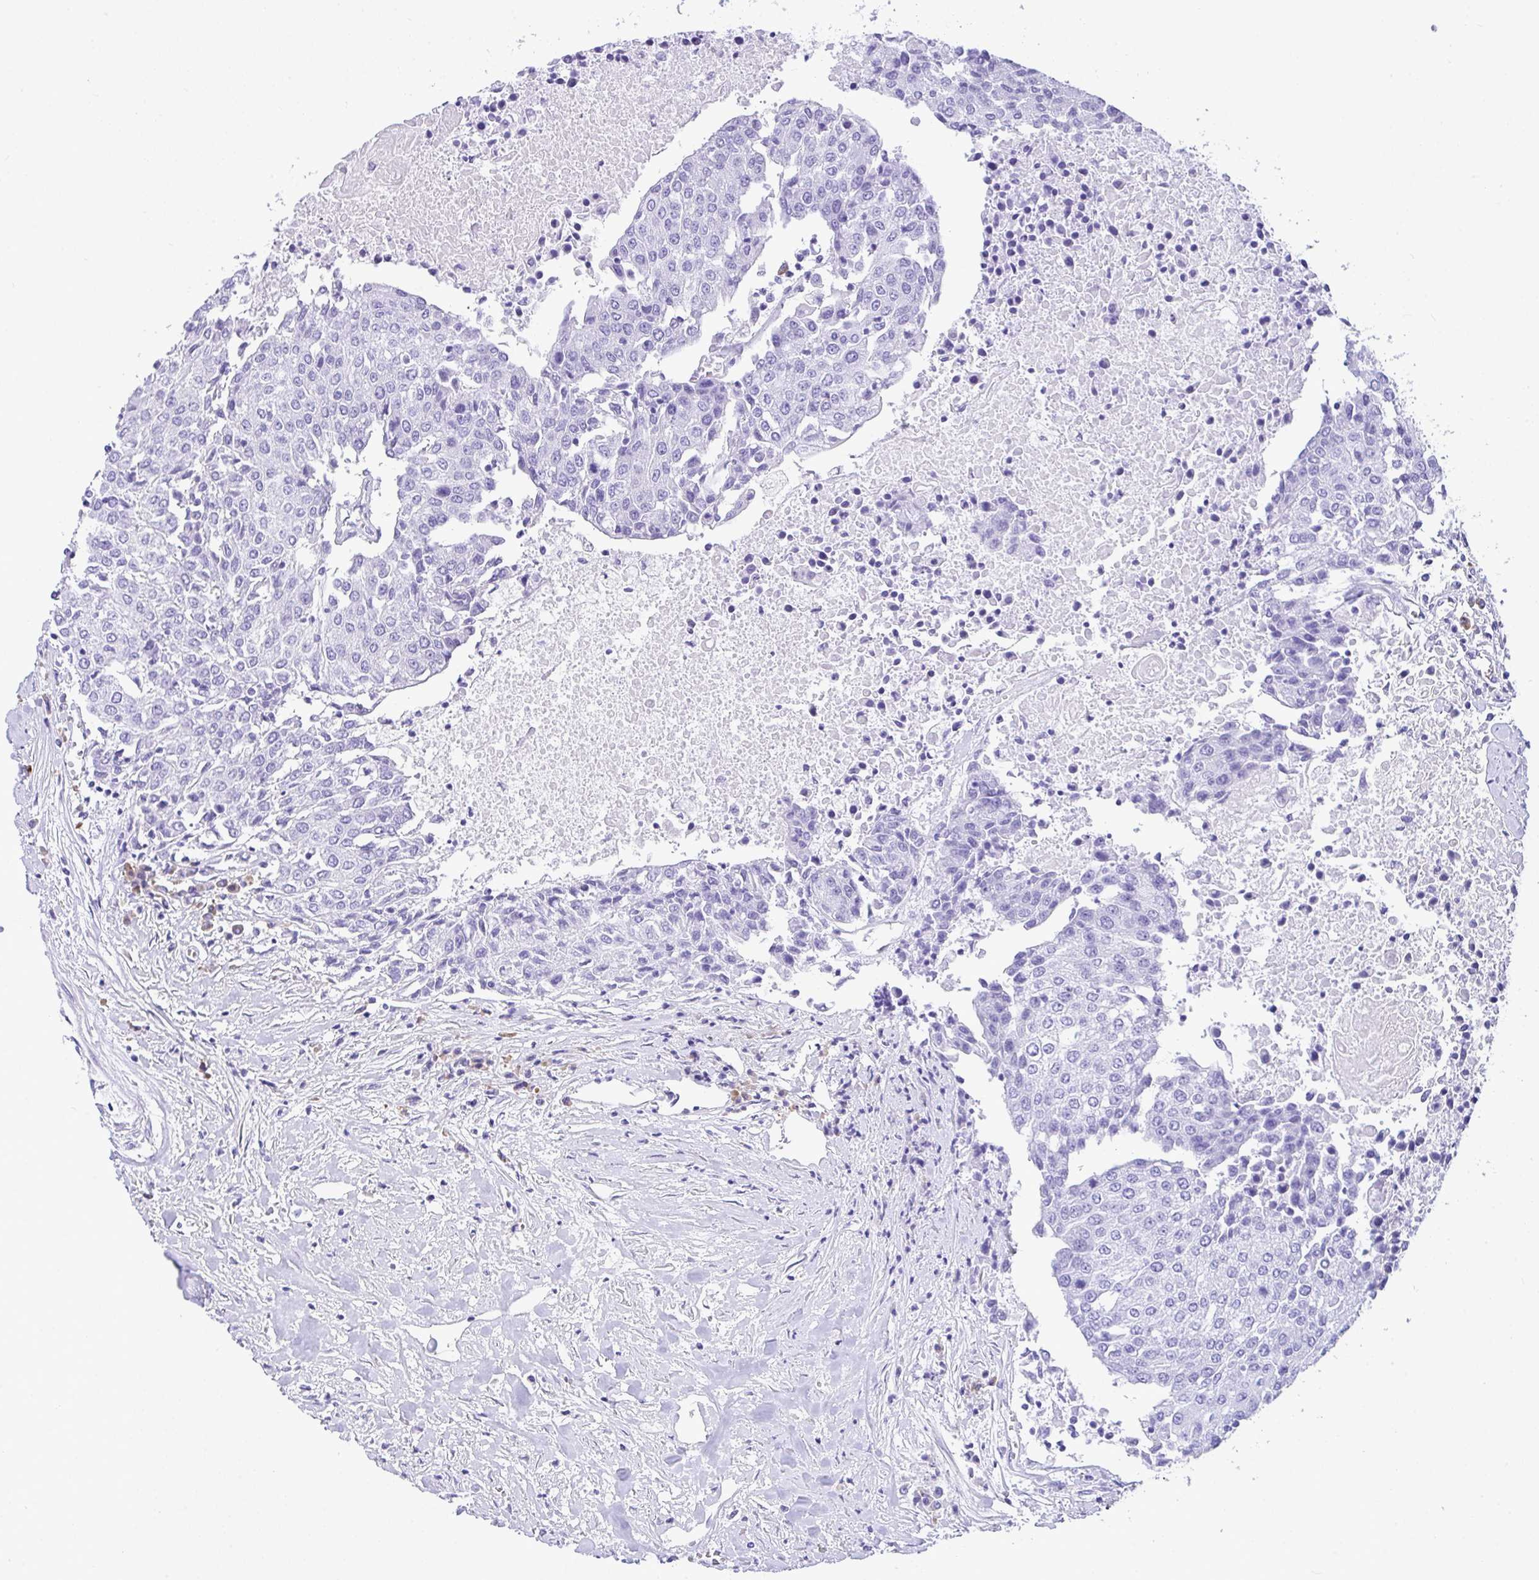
{"staining": {"intensity": "negative", "quantity": "none", "location": "none"}, "tissue": "urothelial cancer", "cell_type": "Tumor cells", "image_type": "cancer", "snomed": [{"axis": "morphology", "description": "Urothelial carcinoma, High grade"}, {"axis": "topography", "description": "Urinary bladder"}], "caption": "This is an immunohistochemistry histopathology image of urothelial carcinoma (high-grade). There is no staining in tumor cells.", "gene": "BEST4", "patient": {"sex": "female", "age": 85}}